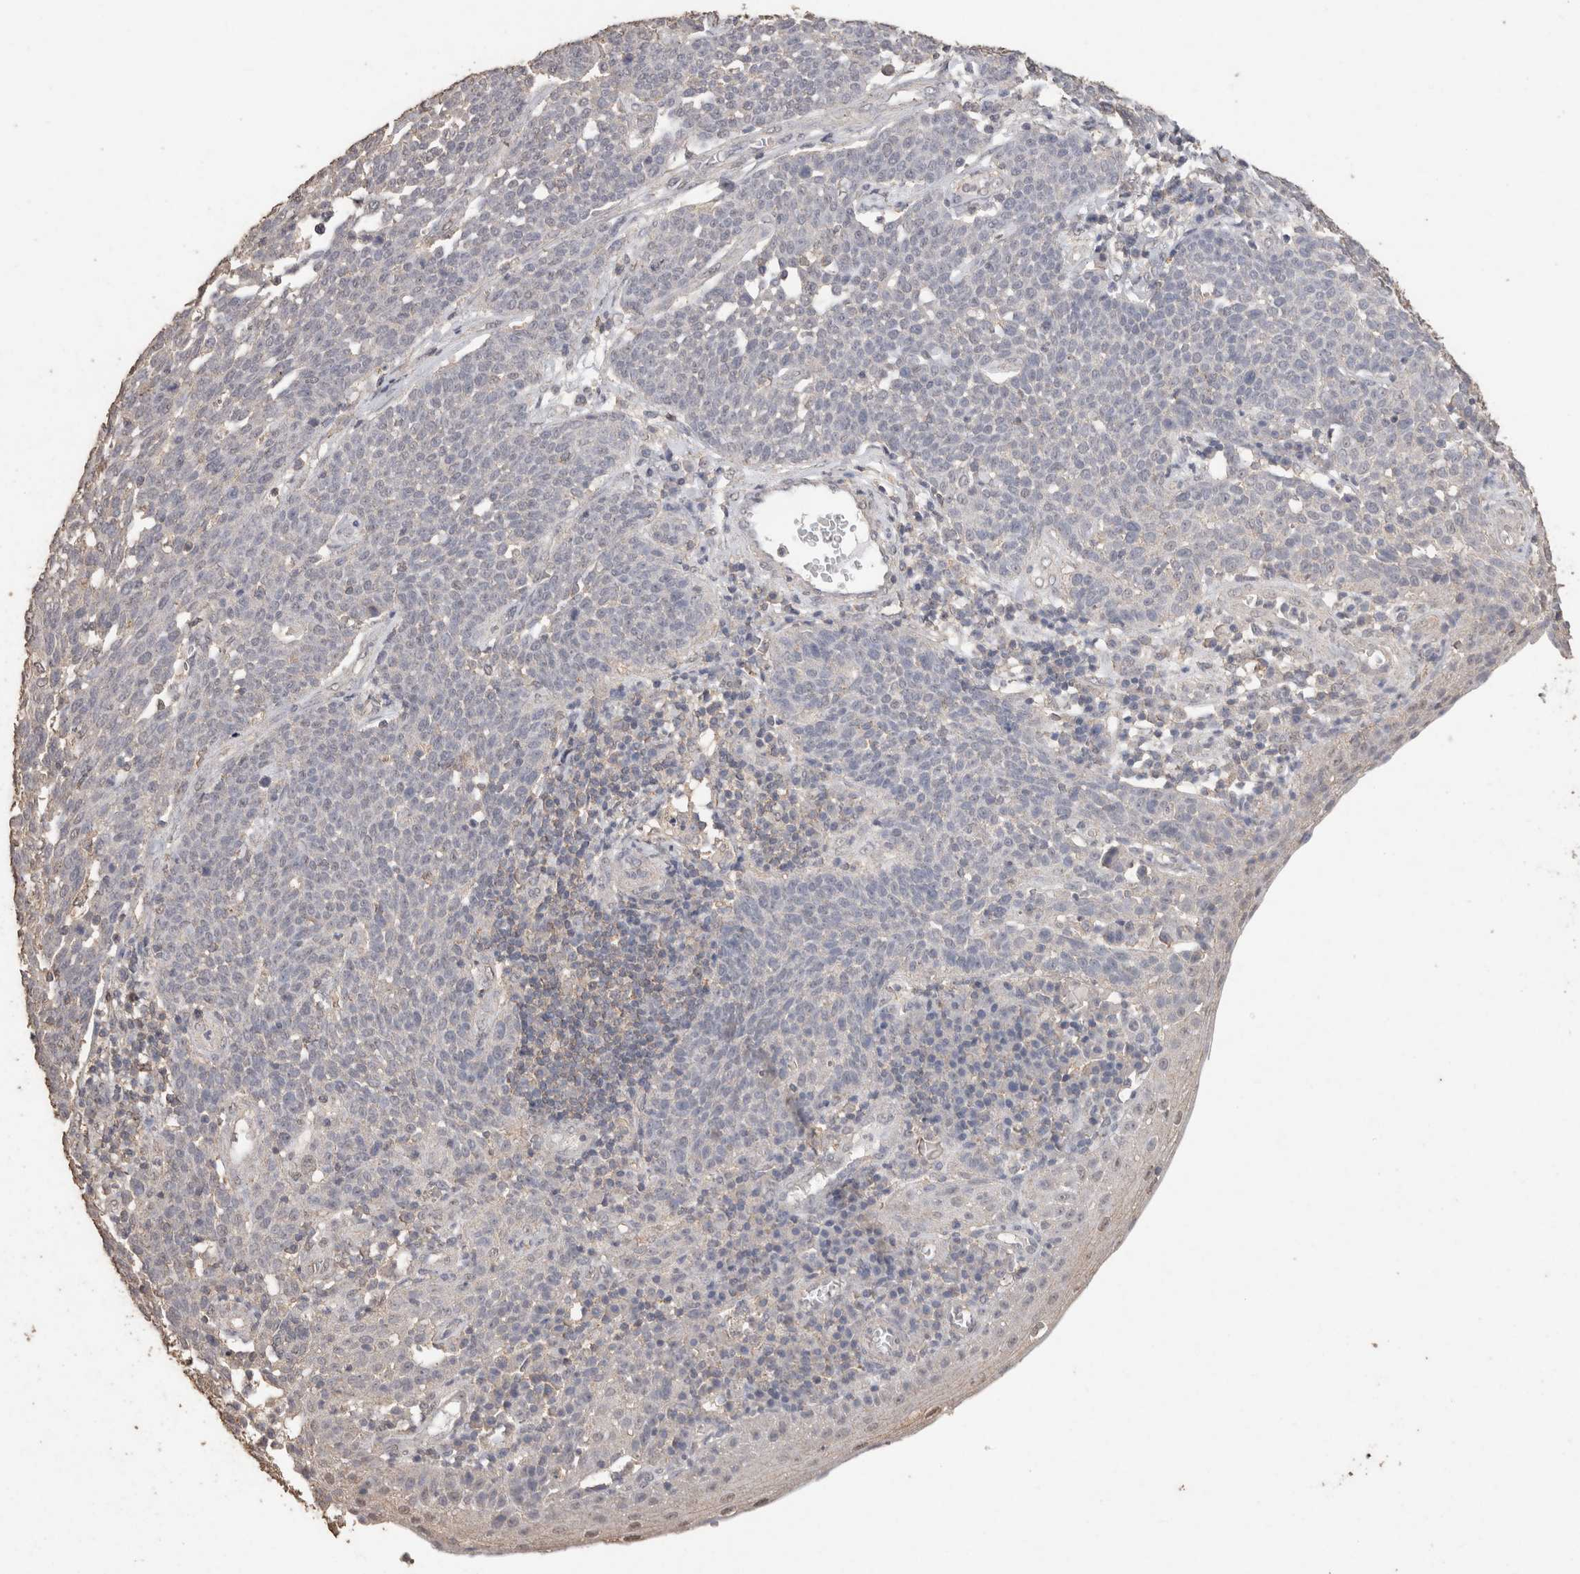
{"staining": {"intensity": "negative", "quantity": "none", "location": "none"}, "tissue": "cervical cancer", "cell_type": "Tumor cells", "image_type": "cancer", "snomed": [{"axis": "morphology", "description": "Squamous cell carcinoma, NOS"}, {"axis": "topography", "description": "Cervix"}], "caption": "Immunohistochemistry of human squamous cell carcinoma (cervical) demonstrates no expression in tumor cells.", "gene": "CX3CL1", "patient": {"sex": "female", "age": 34}}